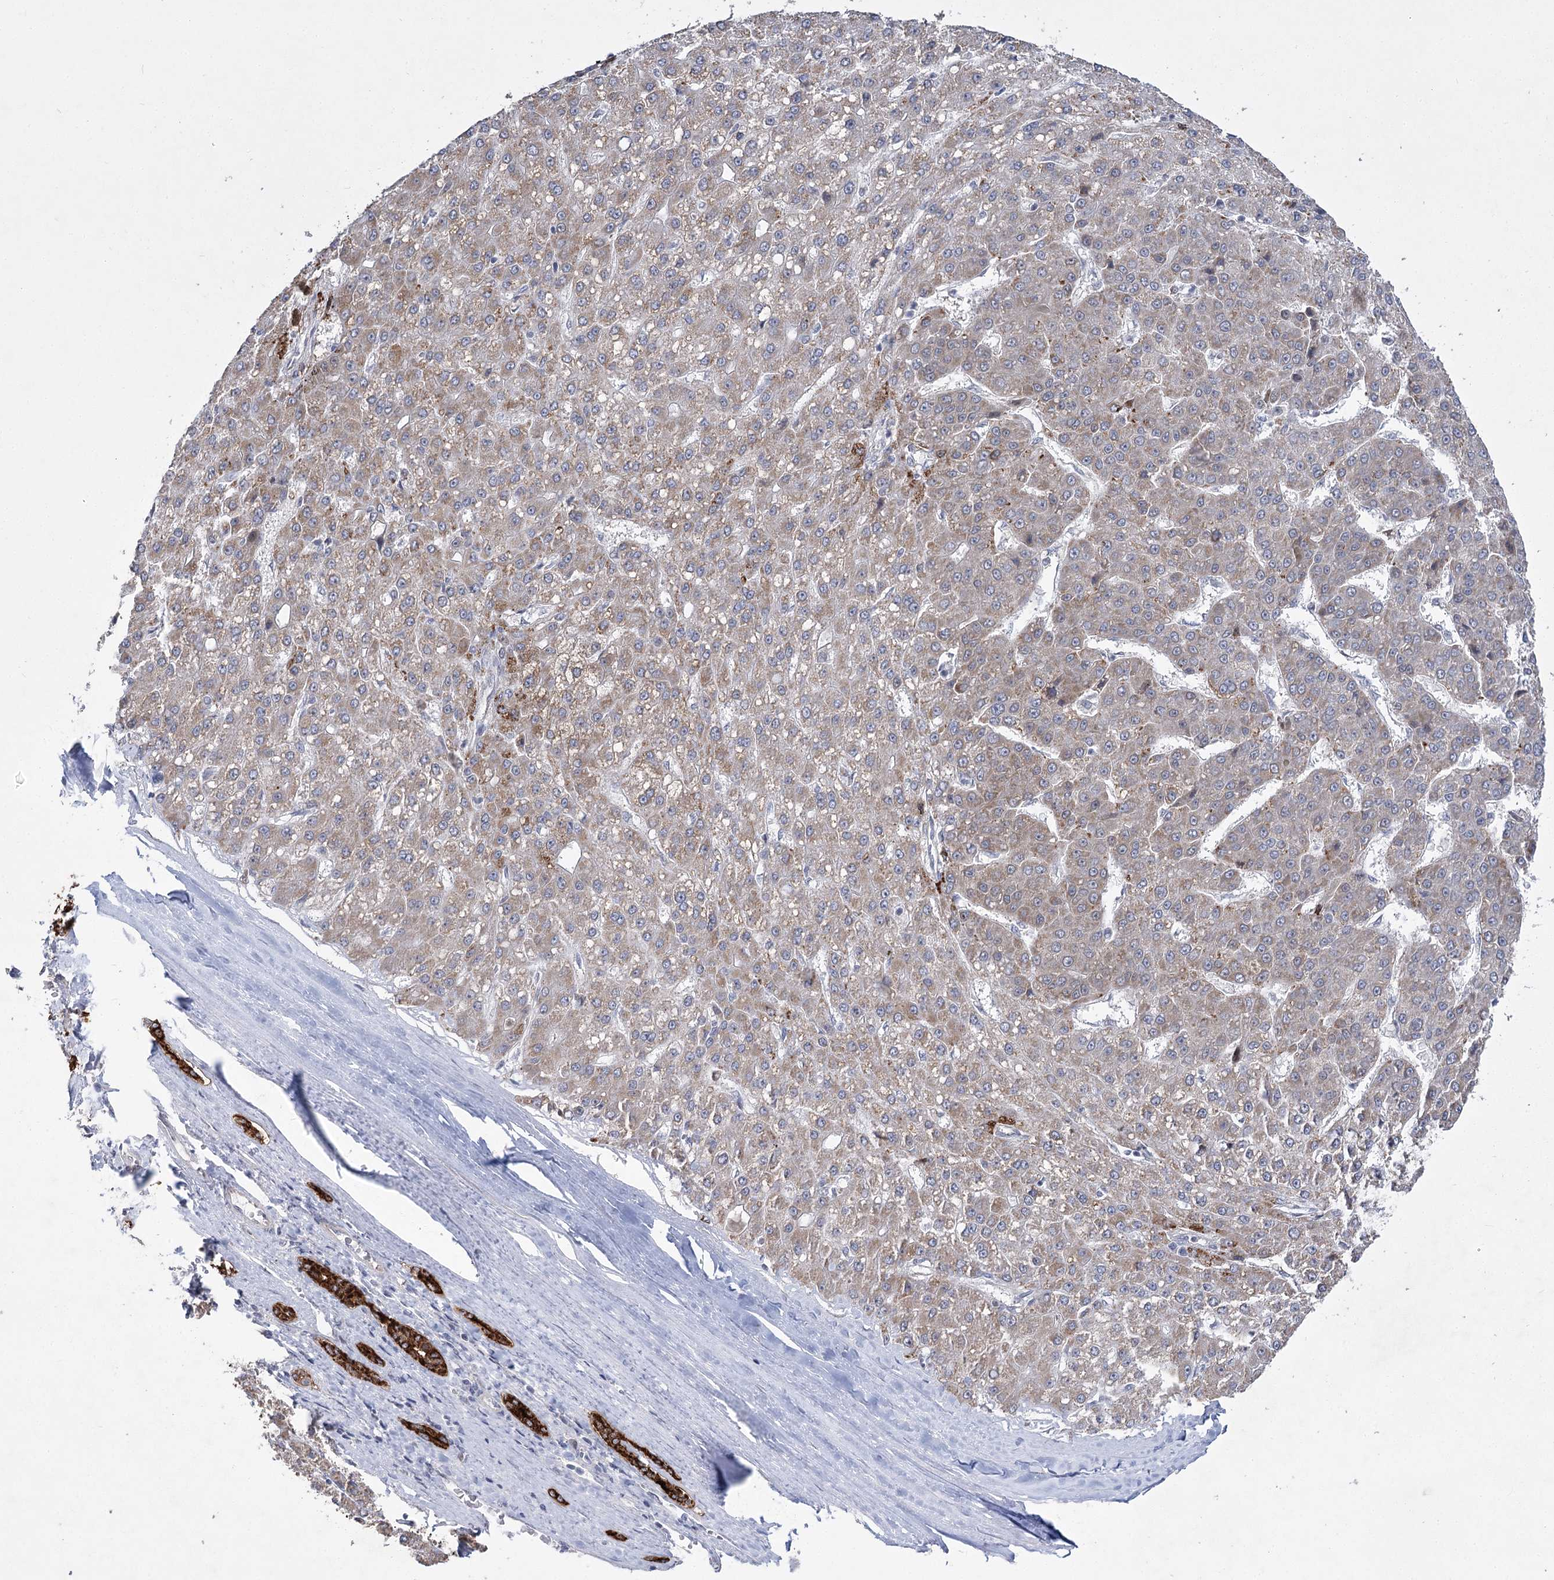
{"staining": {"intensity": "weak", "quantity": ">75%", "location": "cytoplasmic/membranous"}, "tissue": "liver cancer", "cell_type": "Tumor cells", "image_type": "cancer", "snomed": [{"axis": "morphology", "description": "Carcinoma, Hepatocellular, NOS"}, {"axis": "topography", "description": "Liver"}], "caption": "Immunohistochemical staining of human liver cancer (hepatocellular carcinoma) shows low levels of weak cytoplasmic/membranous expression in approximately >75% of tumor cells.", "gene": "PHYHIPL", "patient": {"sex": "male", "age": 67}}